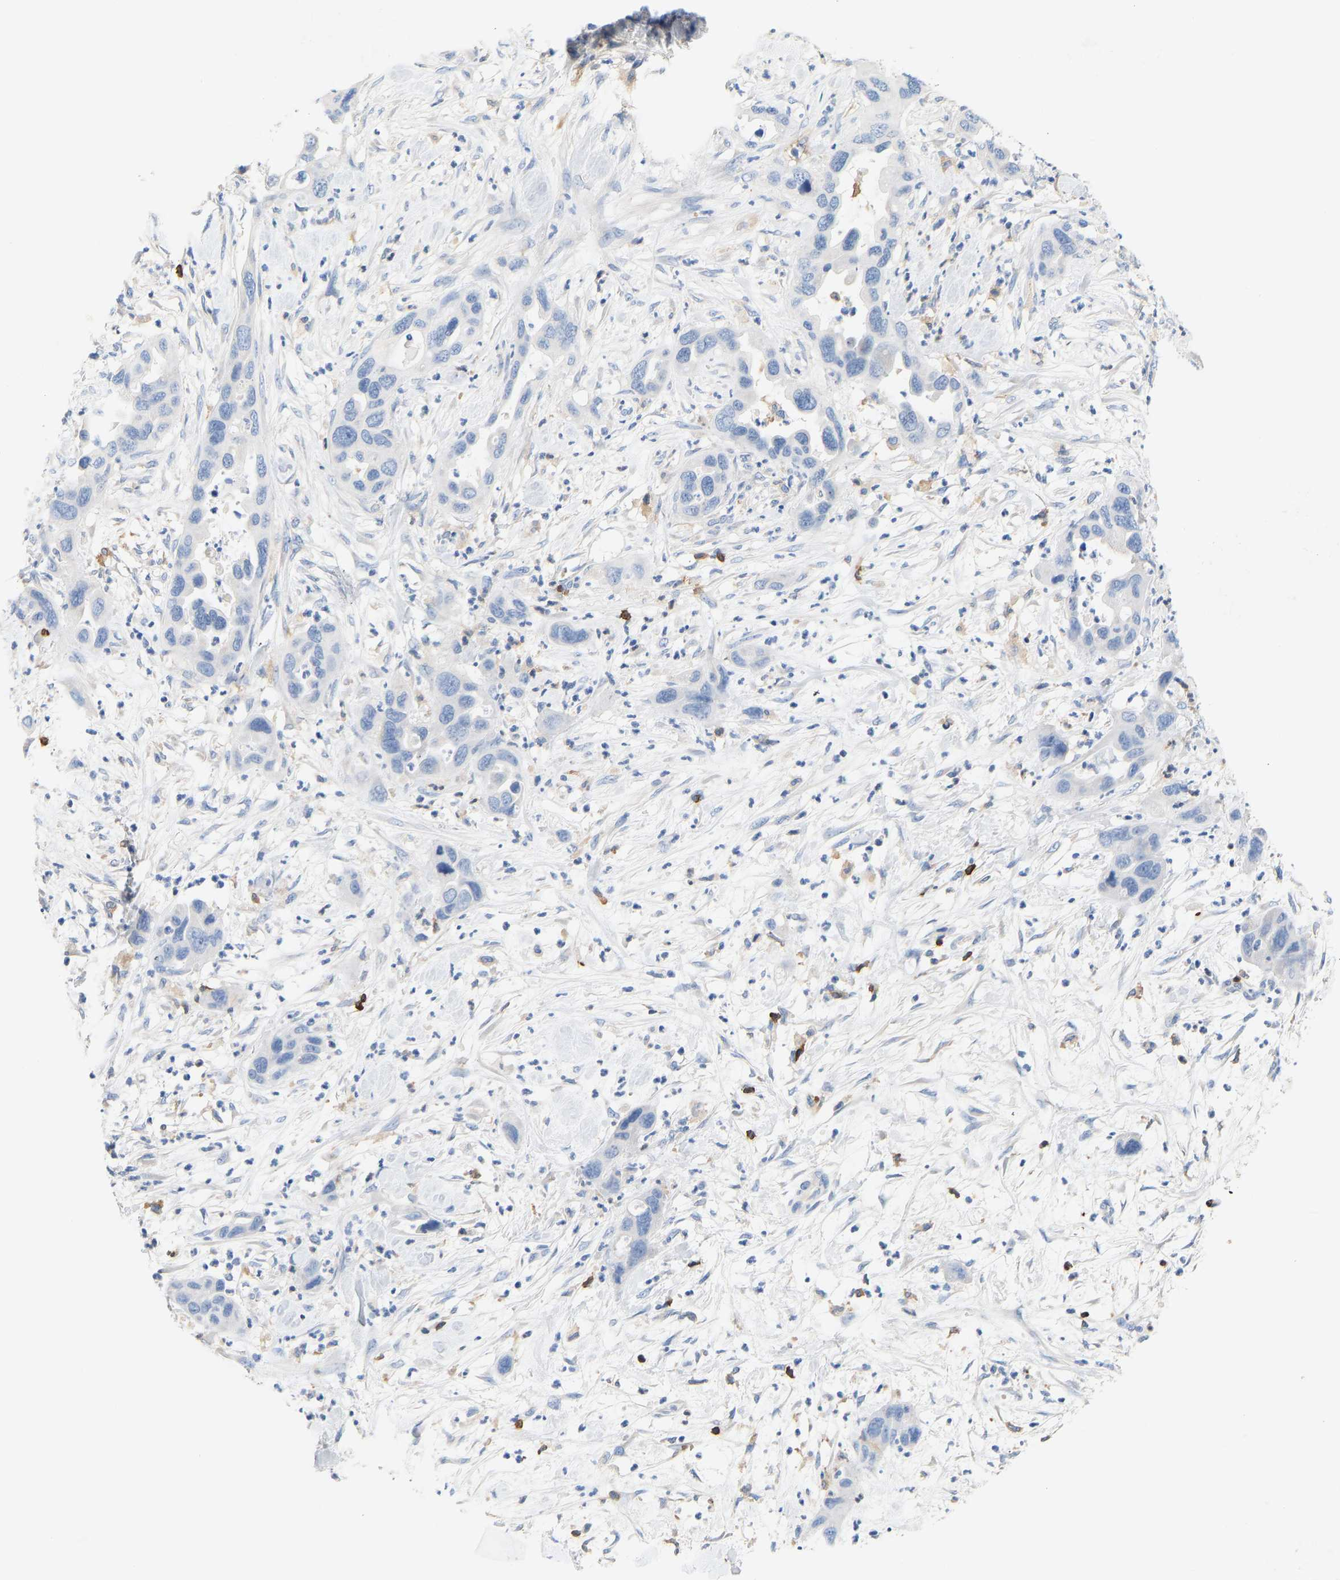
{"staining": {"intensity": "negative", "quantity": "none", "location": "none"}, "tissue": "pancreatic cancer", "cell_type": "Tumor cells", "image_type": "cancer", "snomed": [{"axis": "morphology", "description": "Adenocarcinoma, NOS"}, {"axis": "topography", "description": "Pancreas"}], "caption": "This is a micrograph of immunohistochemistry (IHC) staining of adenocarcinoma (pancreatic), which shows no positivity in tumor cells.", "gene": "EVL", "patient": {"sex": "female", "age": 71}}